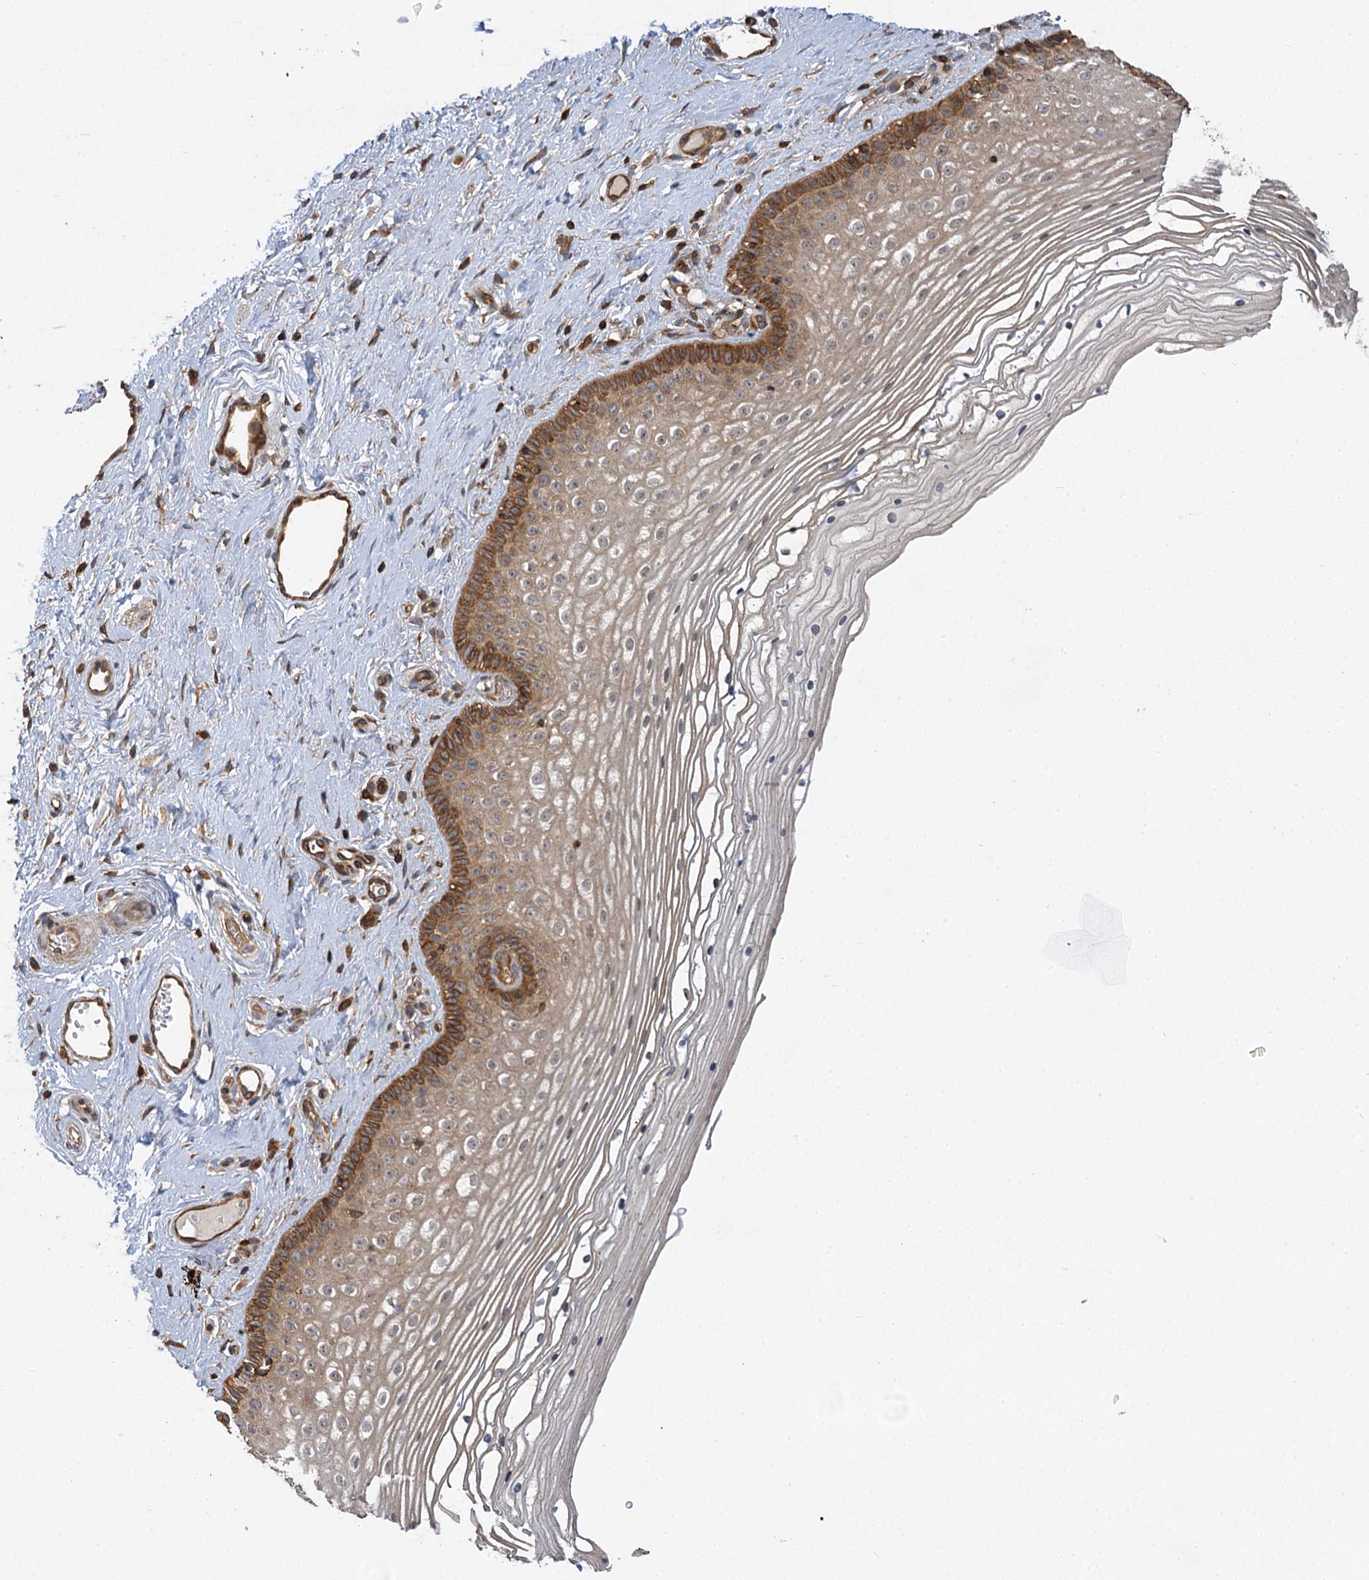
{"staining": {"intensity": "moderate", "quantity": ">75%", "location": "cytoplasmic/membranous"}, "tissue": "vagina", "cell_type": "Squamous epithelial cells", "image_type": "normal", "snomed": [{"axis": "morphology", "description": "Normal tissue, NOS"}, {"axis": "topography", "description": "Vagina"}], "caption": "Protein expression analysis of benign human vagina reveals moderate cytoplasmic/membranous staining in approximately >75% of squamous epithelial cells.", "gene": "PACS1", "patient": {"sex": "female", "age": 46}}